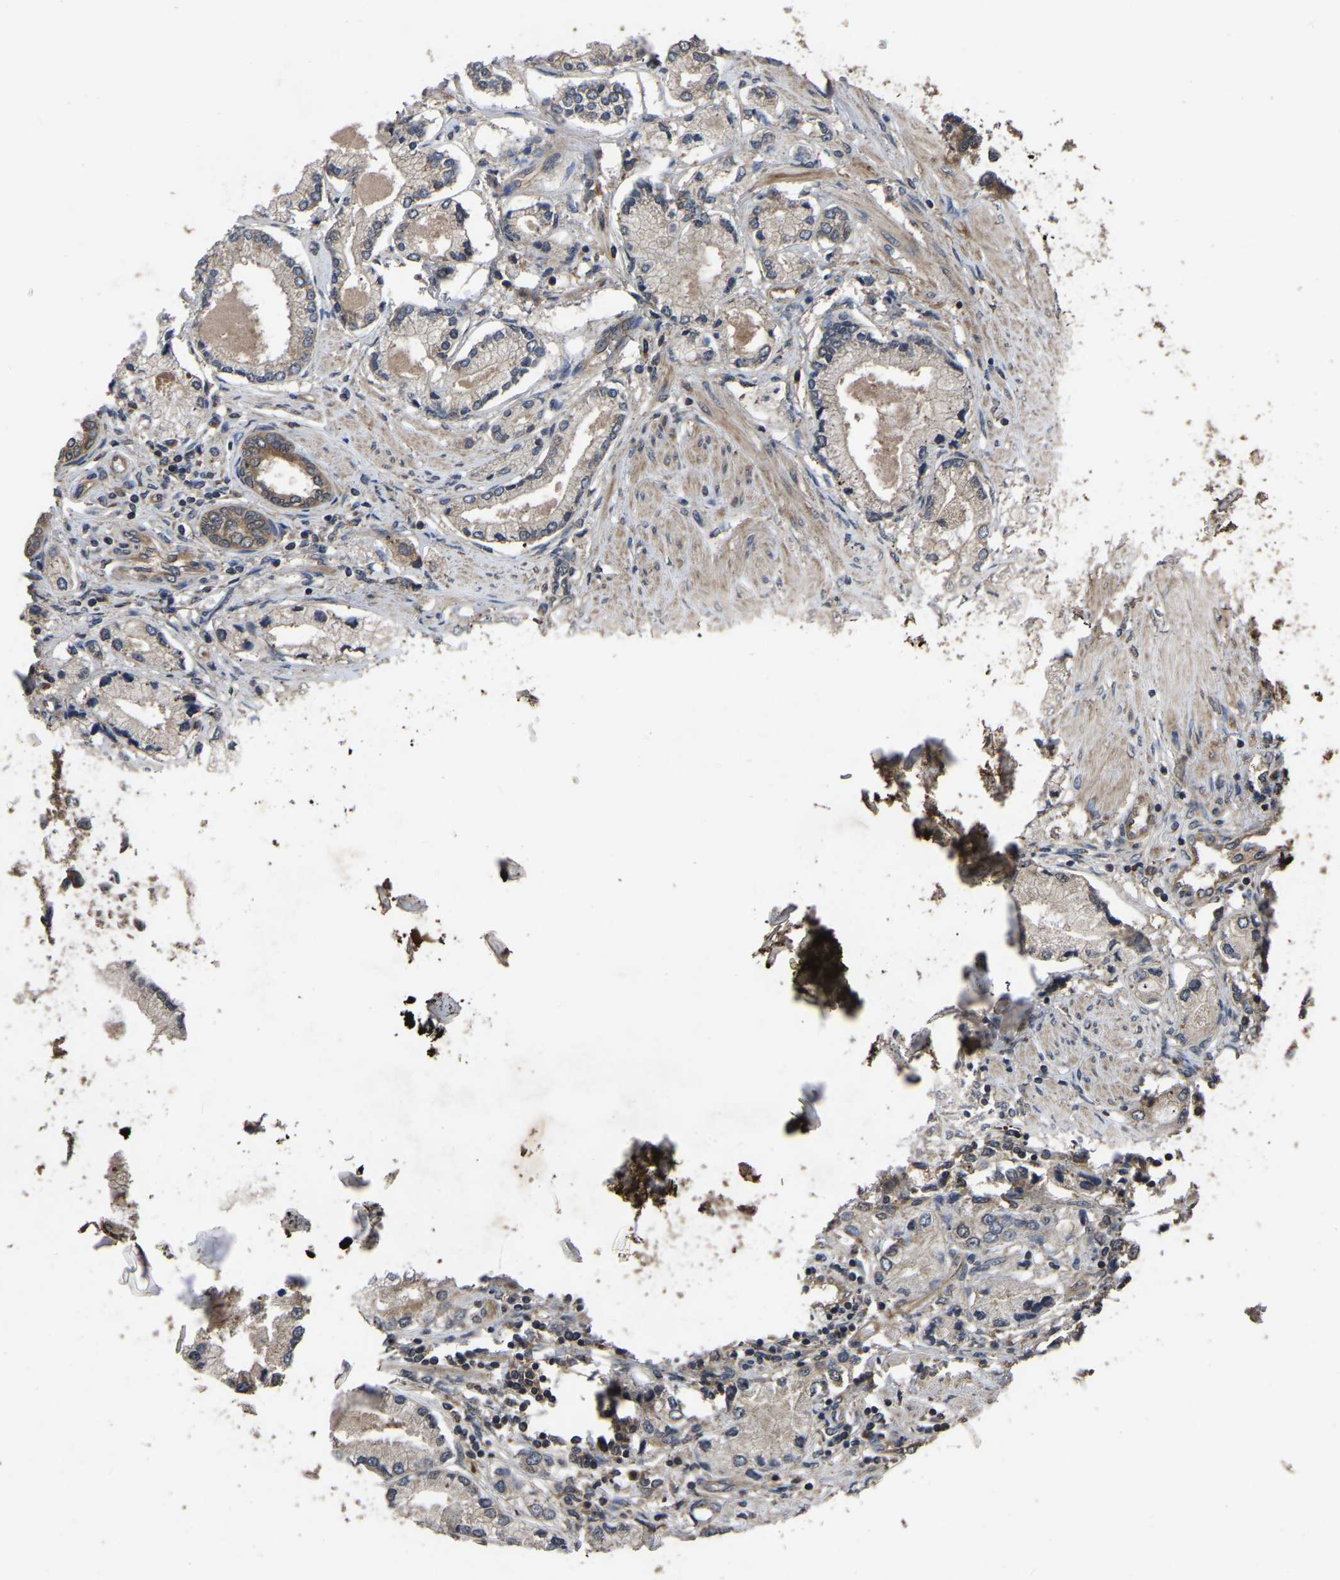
{"staining": {"intensity": "moderate", "quantity": "25%-75%", "location": "cytoplasmic/membranous"}, "tissue": "prostate cancer", "cell_type": "Tumor cells", "image_type": "cancer", "snomed": [{"axis": "morphology", "description": "Adenocarcinoma, Low grade"}, {"axis": "topography", "description": "Prostate"}], "caption": "A brown stain highlights moderate cytoplasmic/membranous staining of a protein in human adenocarcinoma (low-grade) (prostate) tumor cells. Using DAB (brown) and hematoxylin (blue) stains, captured at high magnification using brightfield microscopy.", "gene": "CRYZL1", "patient": {"sex": "male", "age": 63}}